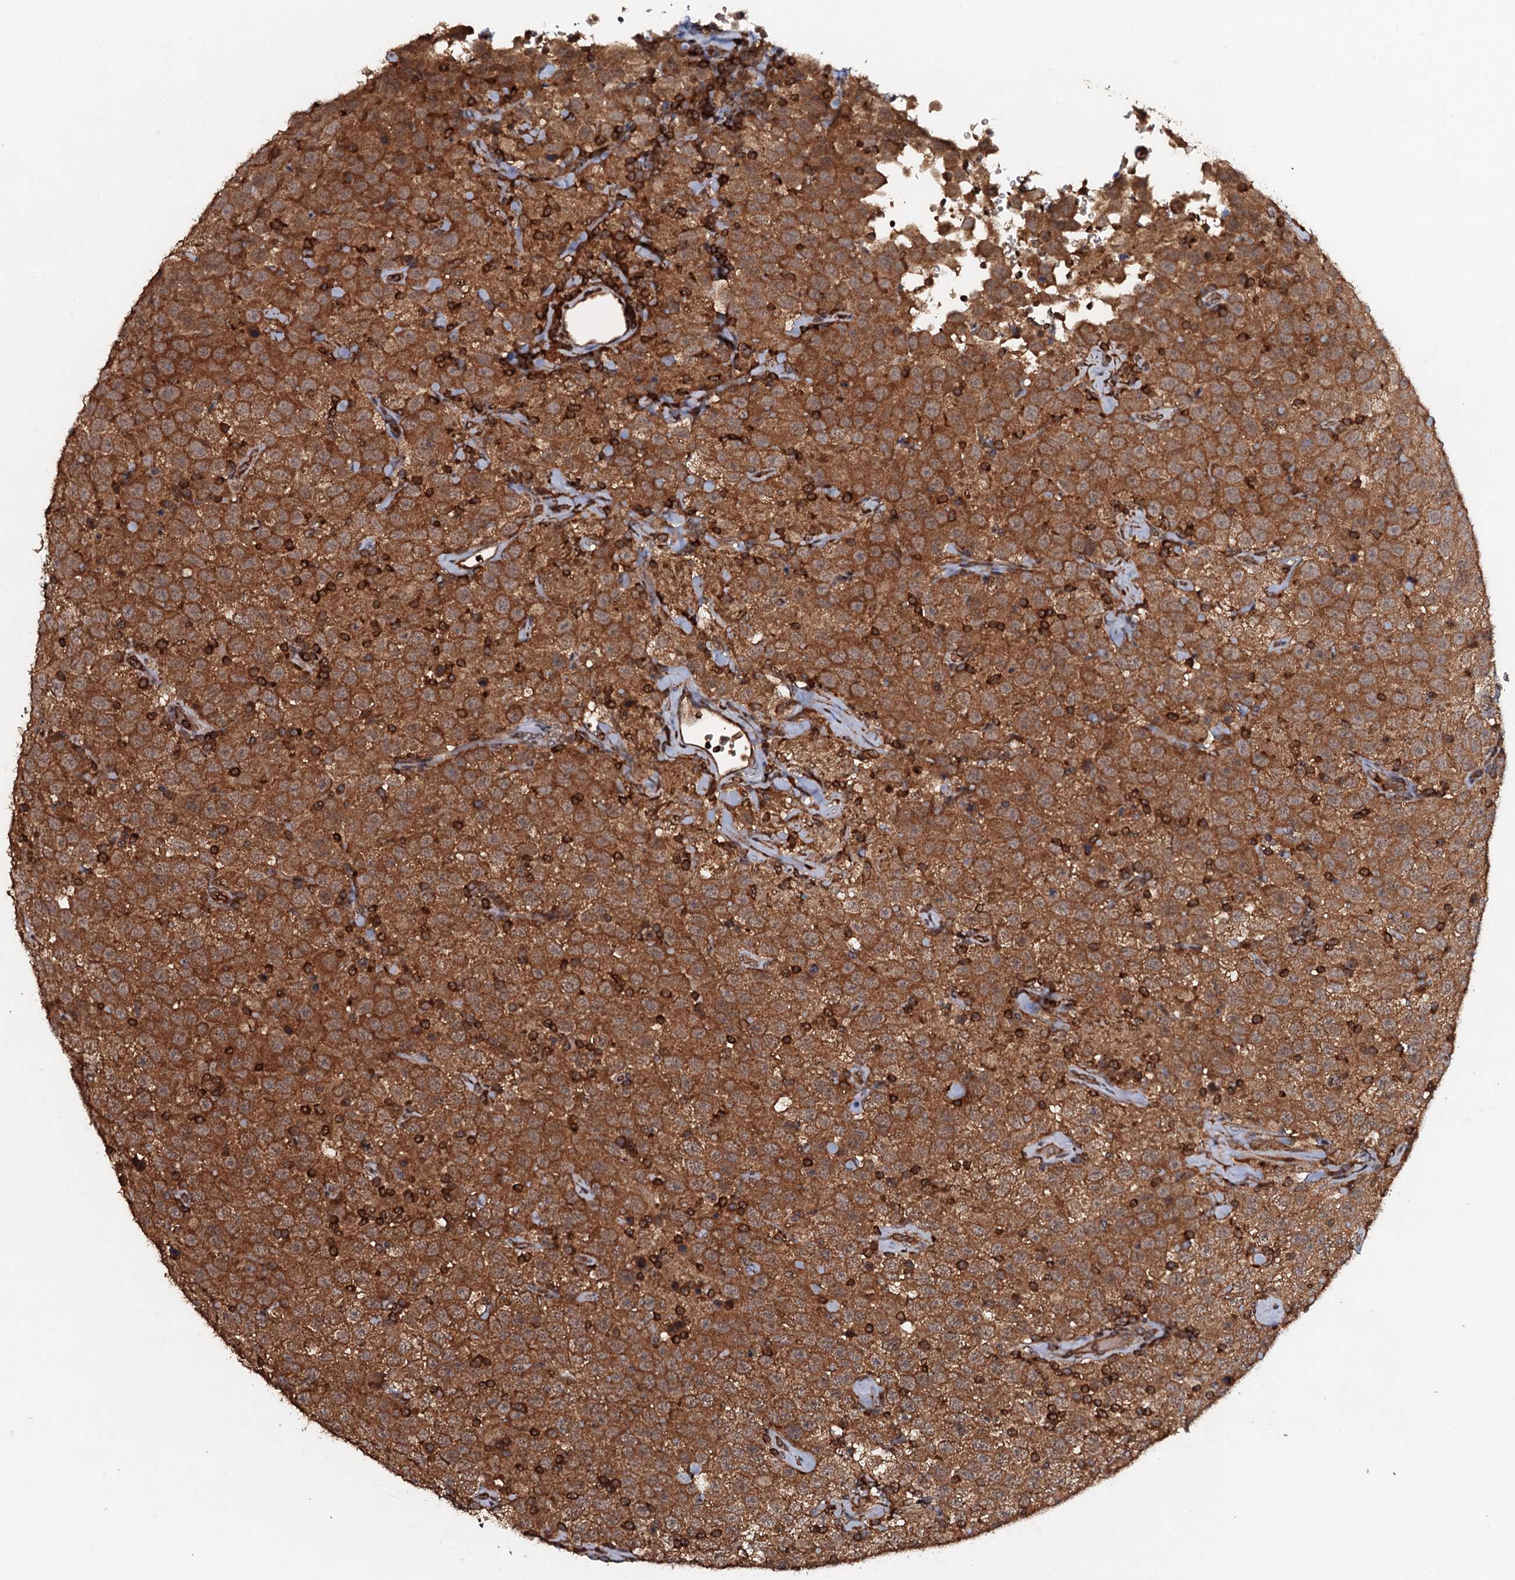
{"staining": {"intensity": "strong", "quantity": ">75%", "location": "cytoplasmic/membranous"}, "tissue": "testis cancer", "cell_type": "Tumor cells", "image_type": "cancer", "snomed": [{"axis": "morphology", "description": "Seminoma, NOS"}, {"axis": "topography", "description": "Testis"}], "caption": "Testis seminoma stained for a protein demonstrates strong cytoplasmic/membranous positivity in tumor cells.", "gene": "ADGRG3", "patient": {"sex": "male", "age": 41}}